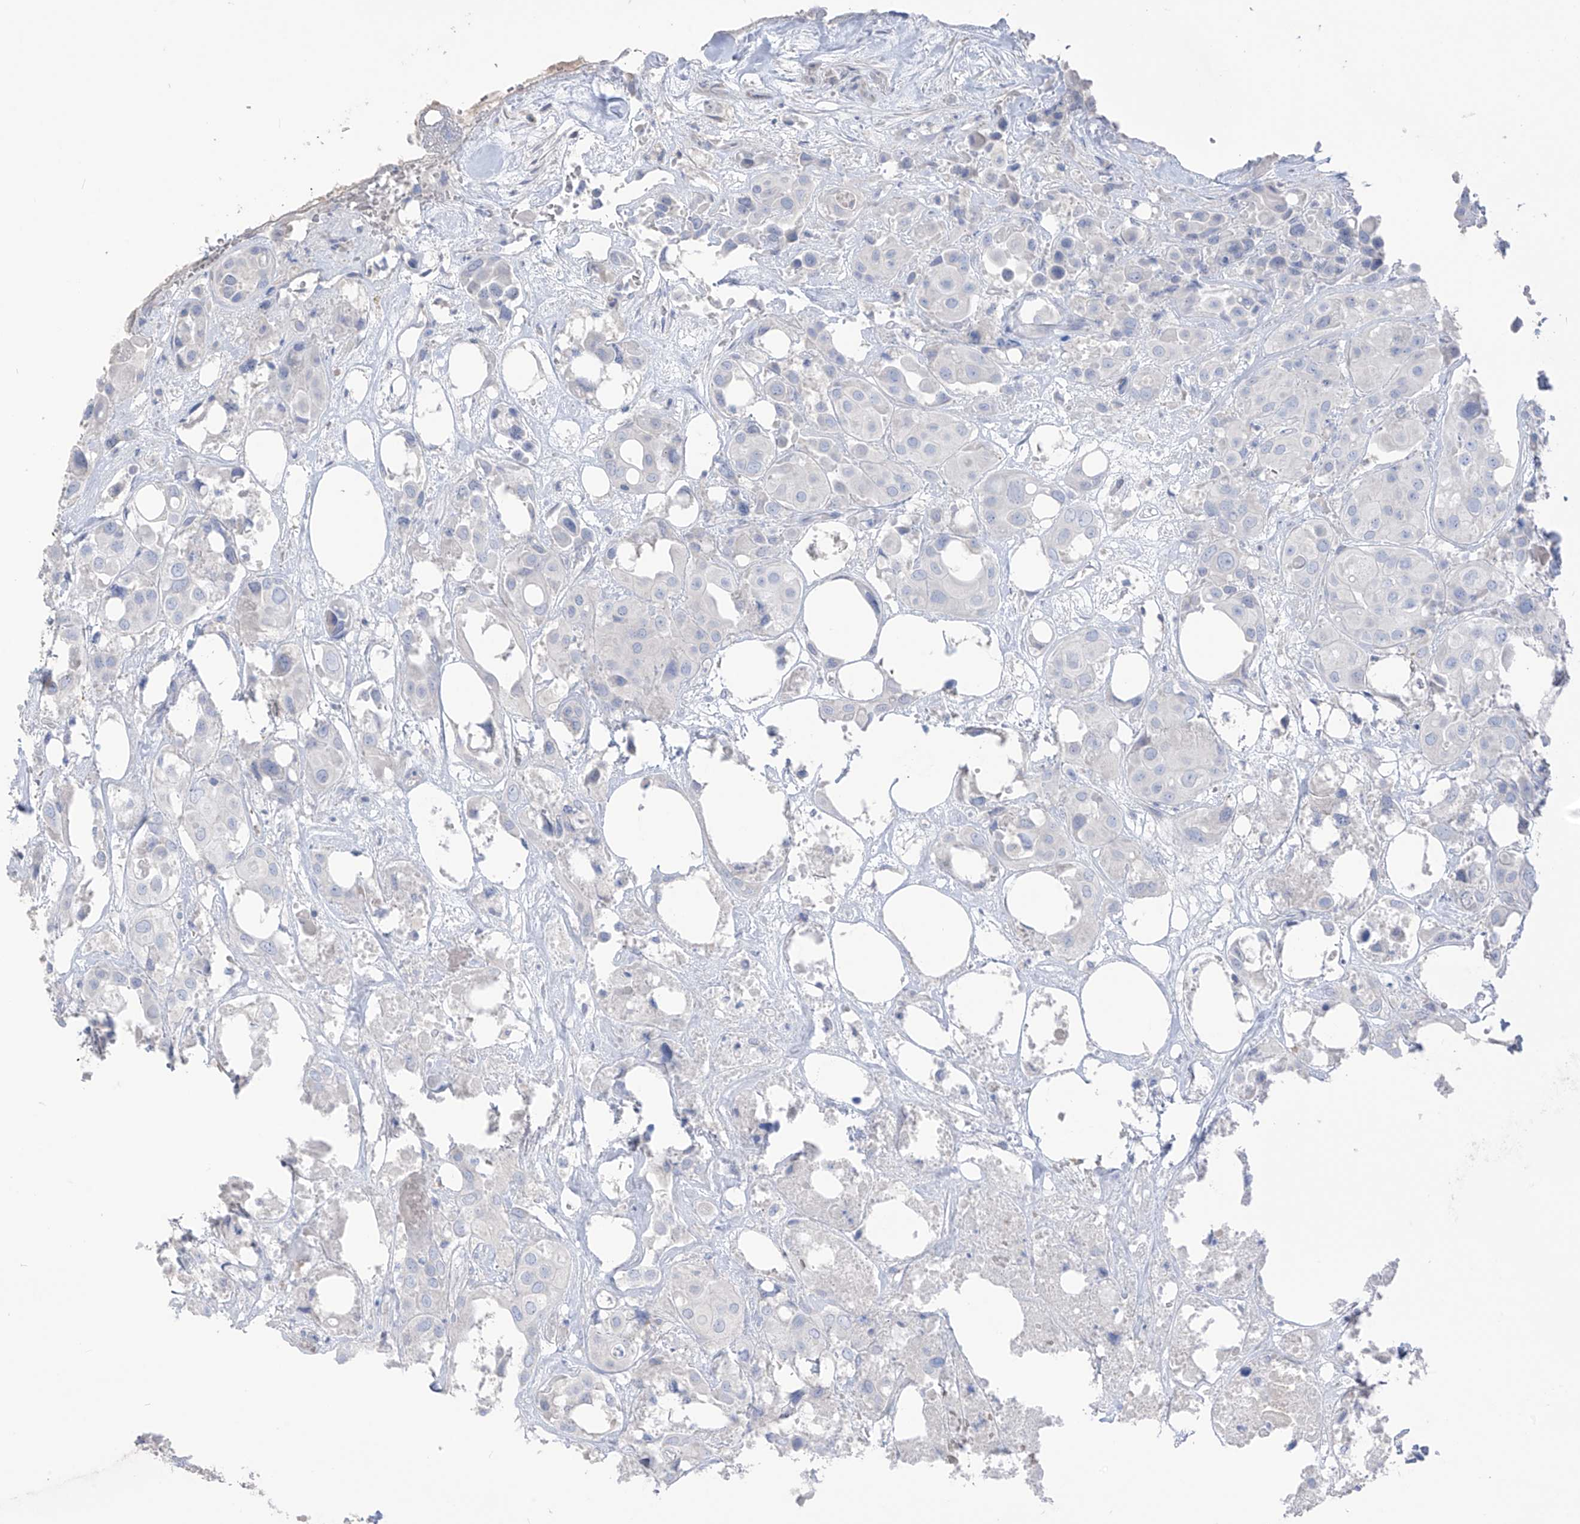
{"staining": {"intensity": "negative", "quantity": "none", "location": "none"}, "tissue": "urothelial cancer", "cell_type": "Tumor cells", "image_type": "cancer", "snomed": [{"axis": "morphology", "description": "Urothelial carcinoma, High grade"}, {"axis": "topography", "description": "Urinary bladder"}], "caption": "Immunohistochemistry of high-grade urothelial carcinoma shows no expression in tumor cells. (Stains: DAB immunohistochemistry (IHC) with hematoxylin counter stain, Microscopy: brightfield microscopy at high magnification).", "gene": "ASPRV1", "patient": {"sex": "male", "age": 64}}